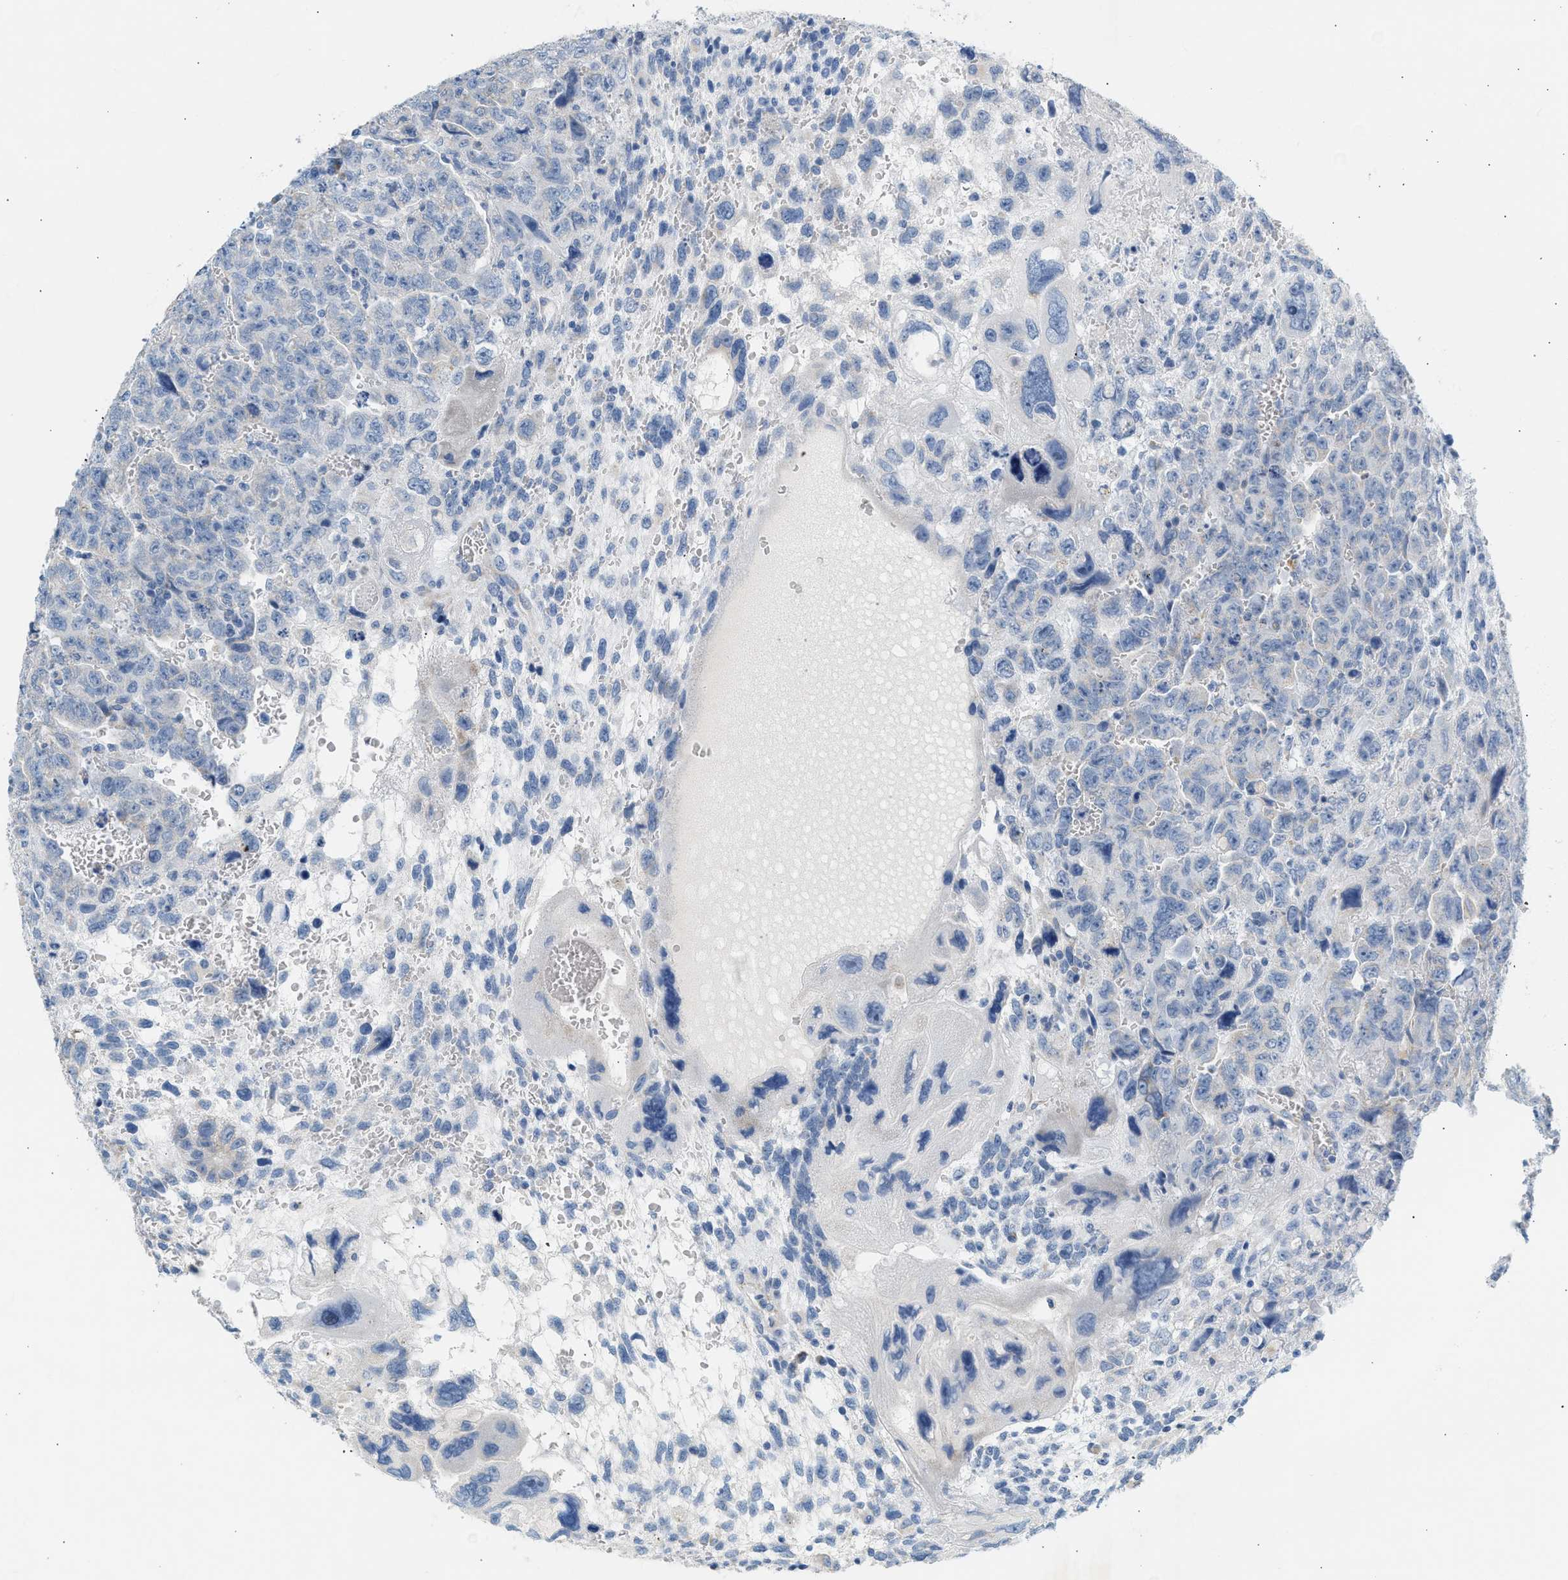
{"staining": {"intensity": "weak", "quantity": "<25%", "location": "cytoplasmic/membranous"}, "tissue": "testis cancer", "cell_type": "Tumor cells", "image_type": "cancer", "snomed": [{"axis": "morphology", "description": "Carcinoma, Embryonal, NOS"}, {"axis": "topography", "description": "Testis"}], "caption": "High power microscopy photomicrograph of an immunohistochemistry (IHC) image of embryonal carcinoma (testis), revealing no significant expression in tumor cells.", "gene": "NDUFS8", "patient": {"sex": "male", "age": 28}}